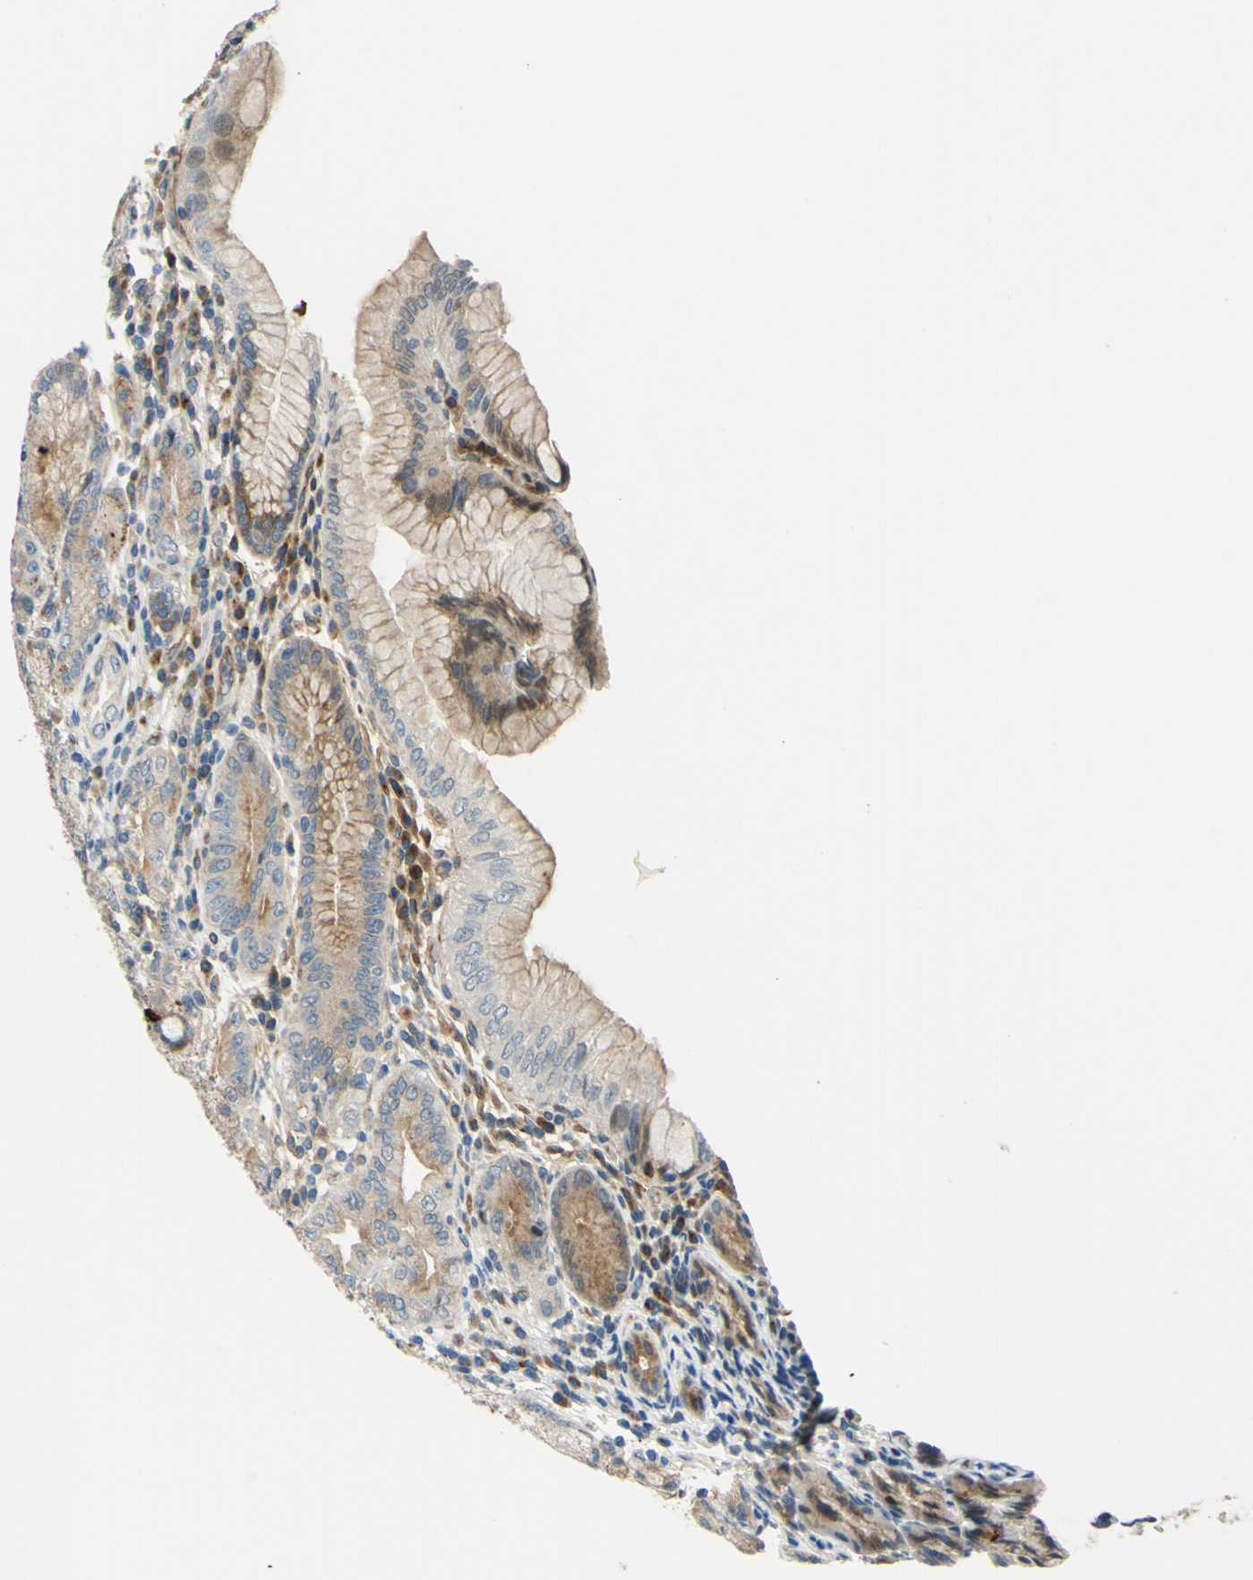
{"staining": {"intensity": "weak", "quantity": "25%-75%", "location": "cytoplasmic/membranous"}, "tissue": "stomach", "cell_type": "Glandular cells", "image_type": "normal", "snomed": [{"axis": "morphology", "description": "Normal tissue, NOS"}, {"axis": "topography", "description": "Stomach, lower"}], "caption": "DAB immunohistochemical staining of unremarkable stomach reveals weak cytoplasmic/membranous protein positivity in approximately 25%-75% of glandular cells.", "gene": "ARHGAP1", "patient": {"sex": "female", "age": 76}}